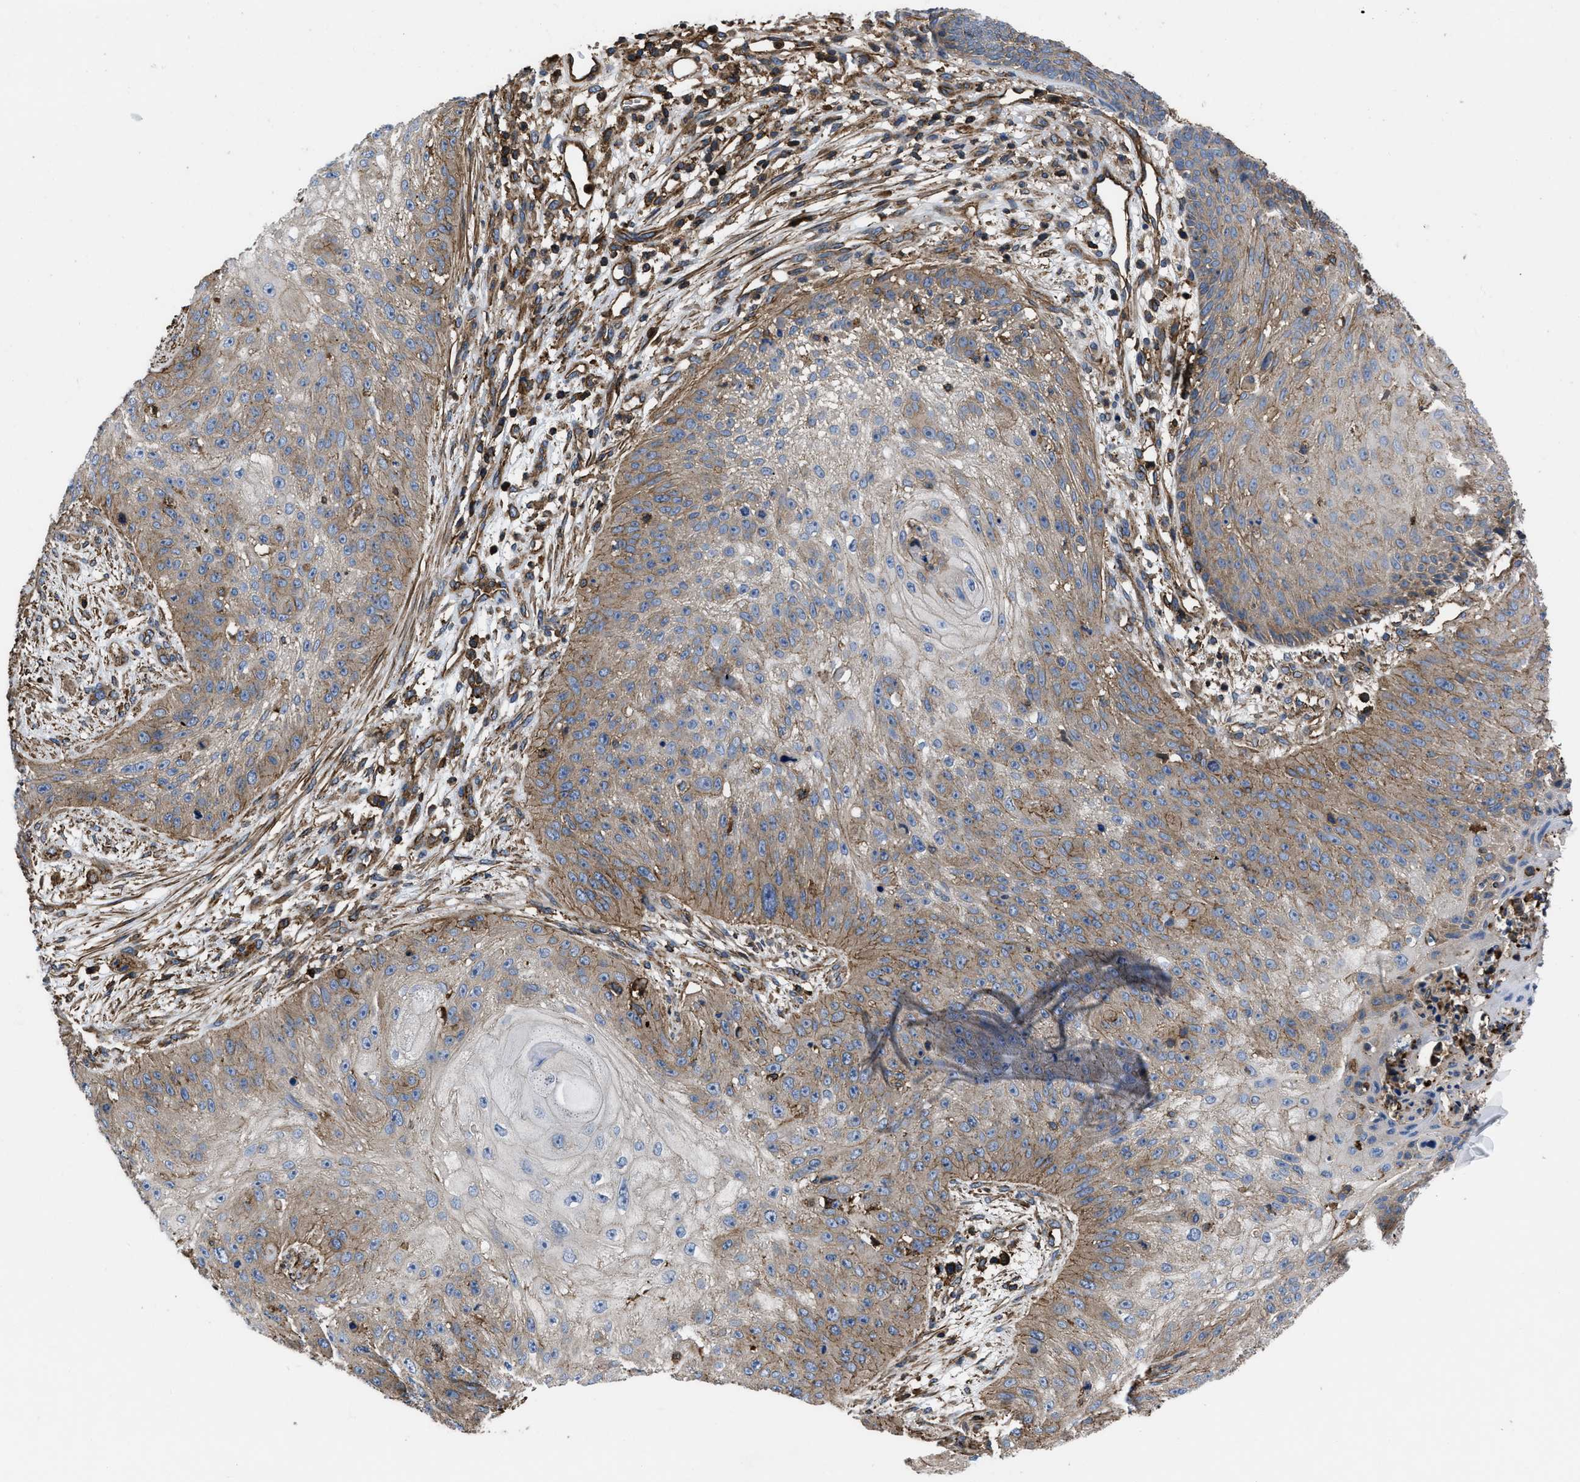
{"staining": {"intensity": "weak", "quantity": ">75%", "location": "cytoplasmic/membranous"}, "tissue": "skin cancer", "cell_type": "Tumor cells", "image_type": "cancer", "snomed": [{"axis": "morphology", "description": "Squamous cell carcinoma, NOS"}, {"axis": "topography", "description": "Skin"}], "caption": "Protein expression analysis of human squamous cell carcinoma (skin) reveals weak cytoplasmic/membranous staining in about >75% of tumor cells. (DAB (3,3'-diaminobenzidine) IHC with brightfield microscopy, high magnification).", "gene": "SCUBE2", "patient": {"sex": "female", "age": 80}}